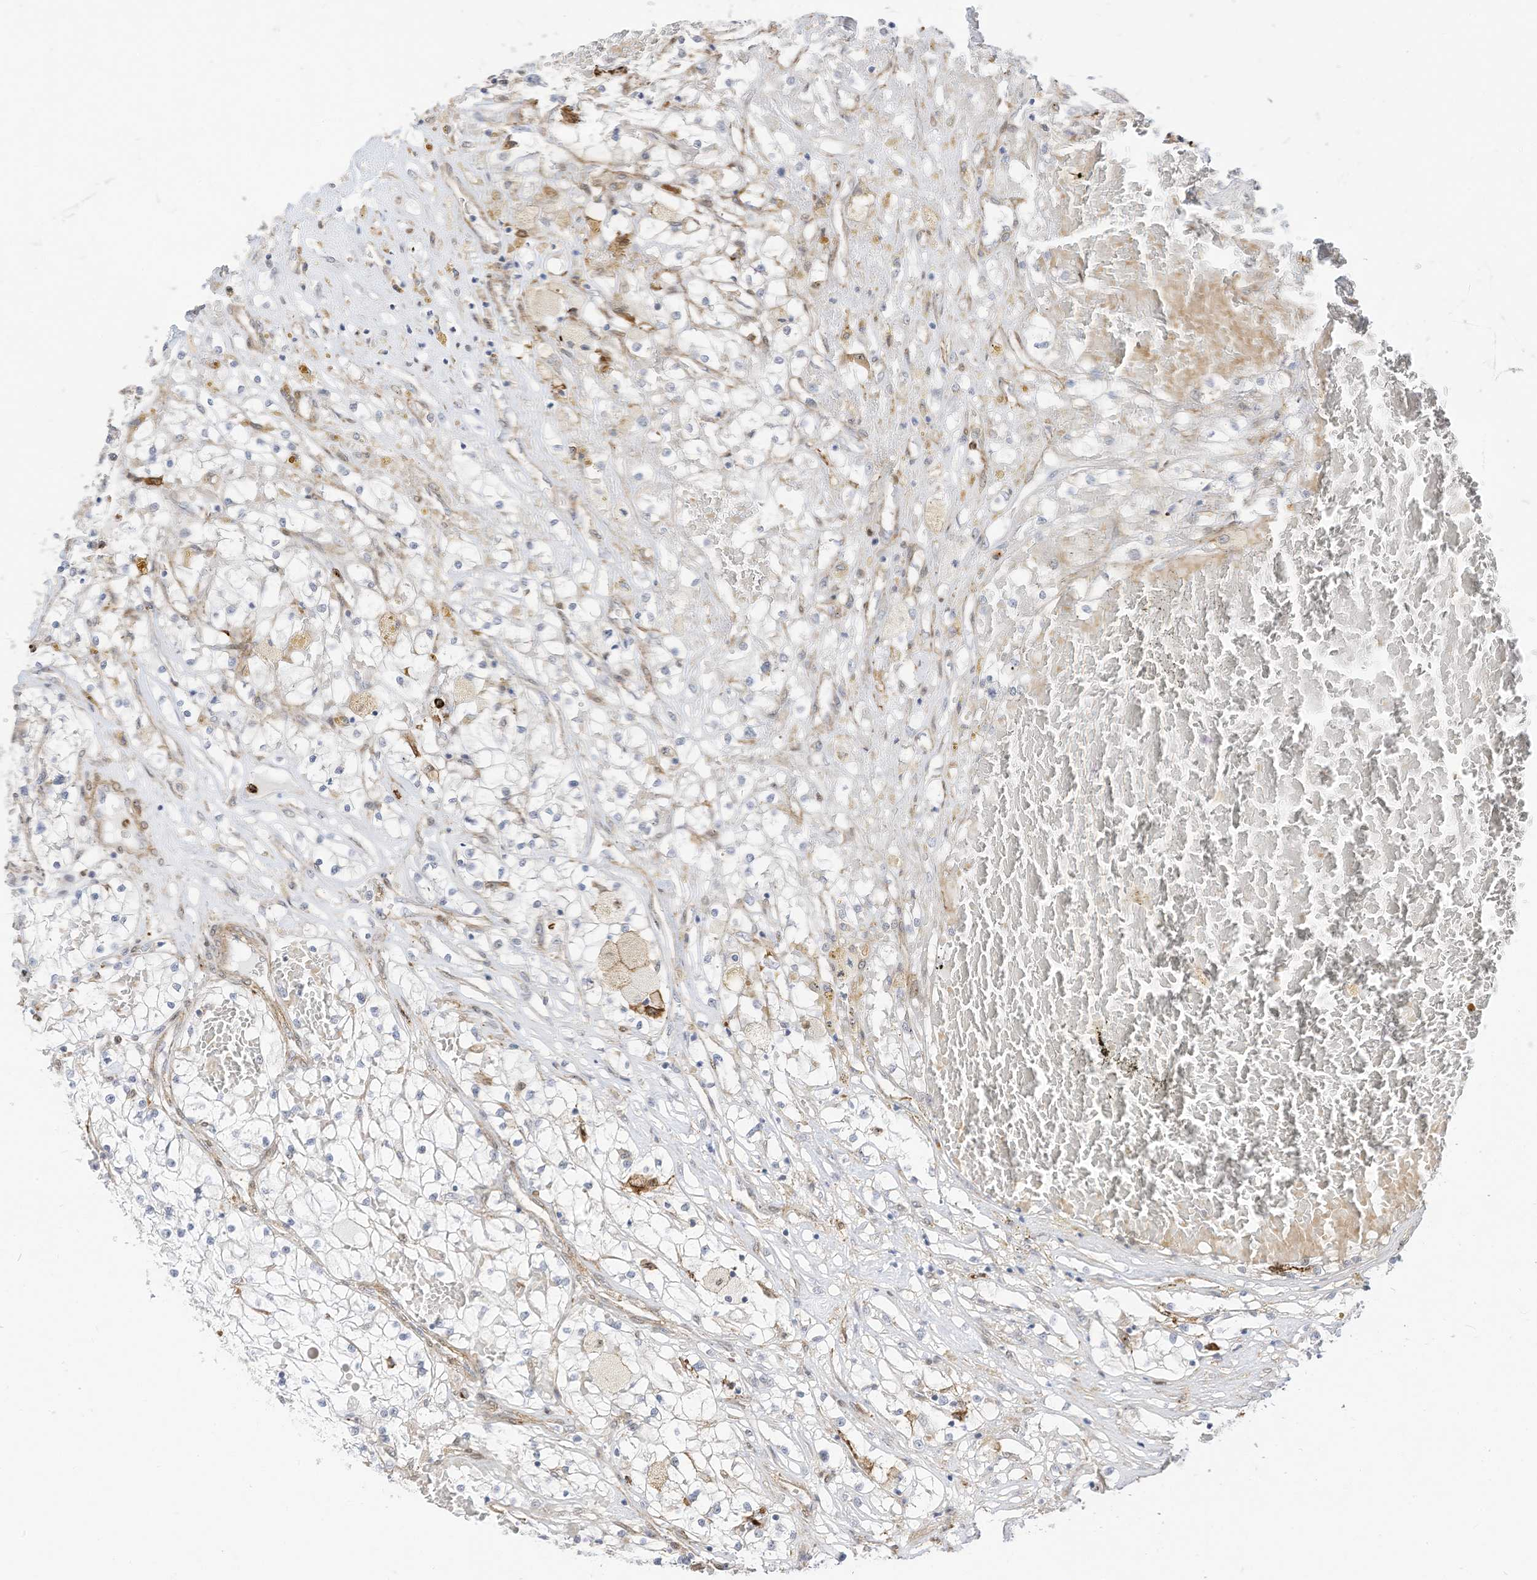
{"staining": {"intensity": "negative", "quantity": "none", "location": "none"}, "tissue": "renal cancer", "cell_type": "Tumor cells", "image_type": "cancer", "snomed": [{"axis": "morphology", "description": "Normal tissue, NOS"}, {"axis": "morphology", "description": "Adenocarcinoma, NOS"}, {"axis": "topography", "description": "Kidney"}], "caption": "High magnification brightfield microscopy of adenocarcinoma (renal) stained with DAB (brown) and counterstained with hematoxylin (blue): tumor cells show no significant positivity.", "gene": "ATP13A1", "patient": {"sex": "male", "age": 68}}